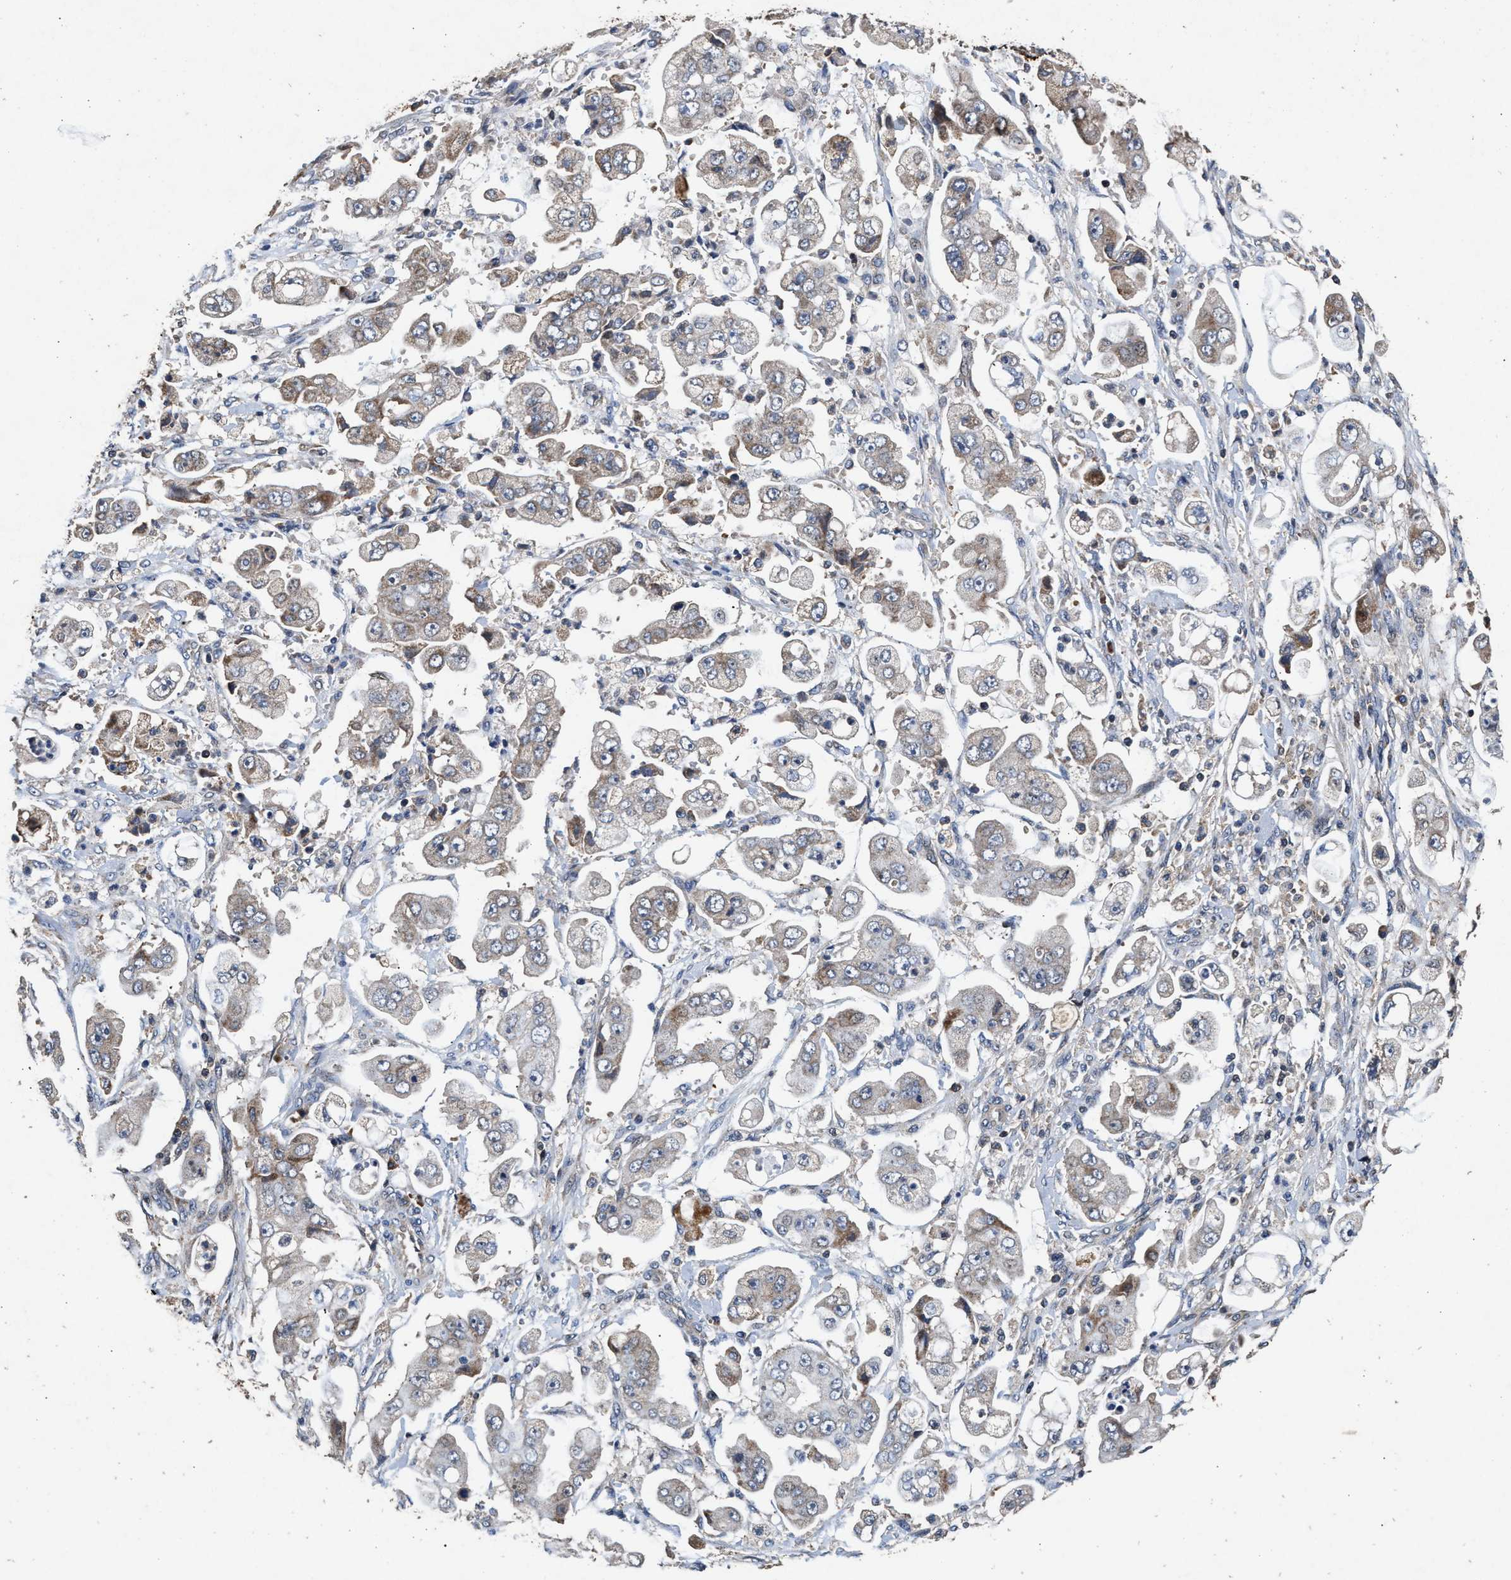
{"staining": {"intensity": "weak", "quantity": "<25%", "location": "cytoplasmic/membranous"}, "tissue": "stomach cancer", "cell_type": "Tumor cells", "image_type": "cancer", "snomed": [{"axis": "morphology", "description": "Adenocarcinoma, NOS"}, {"axis": "topography", "description": "Stomach"}], "caption": "There is no significant expression in tumor cells of stomach cancer (adenocarcinoma). (Stains: DAB (3,3'-diaminobenzidine) immunohistochemistry (IHC) with hematoxylin counter stain, Microscopy: brightfield microscopy at high magnification).", "gene": "NFKB2", "patient": {"sex": "male", "age": 62}}